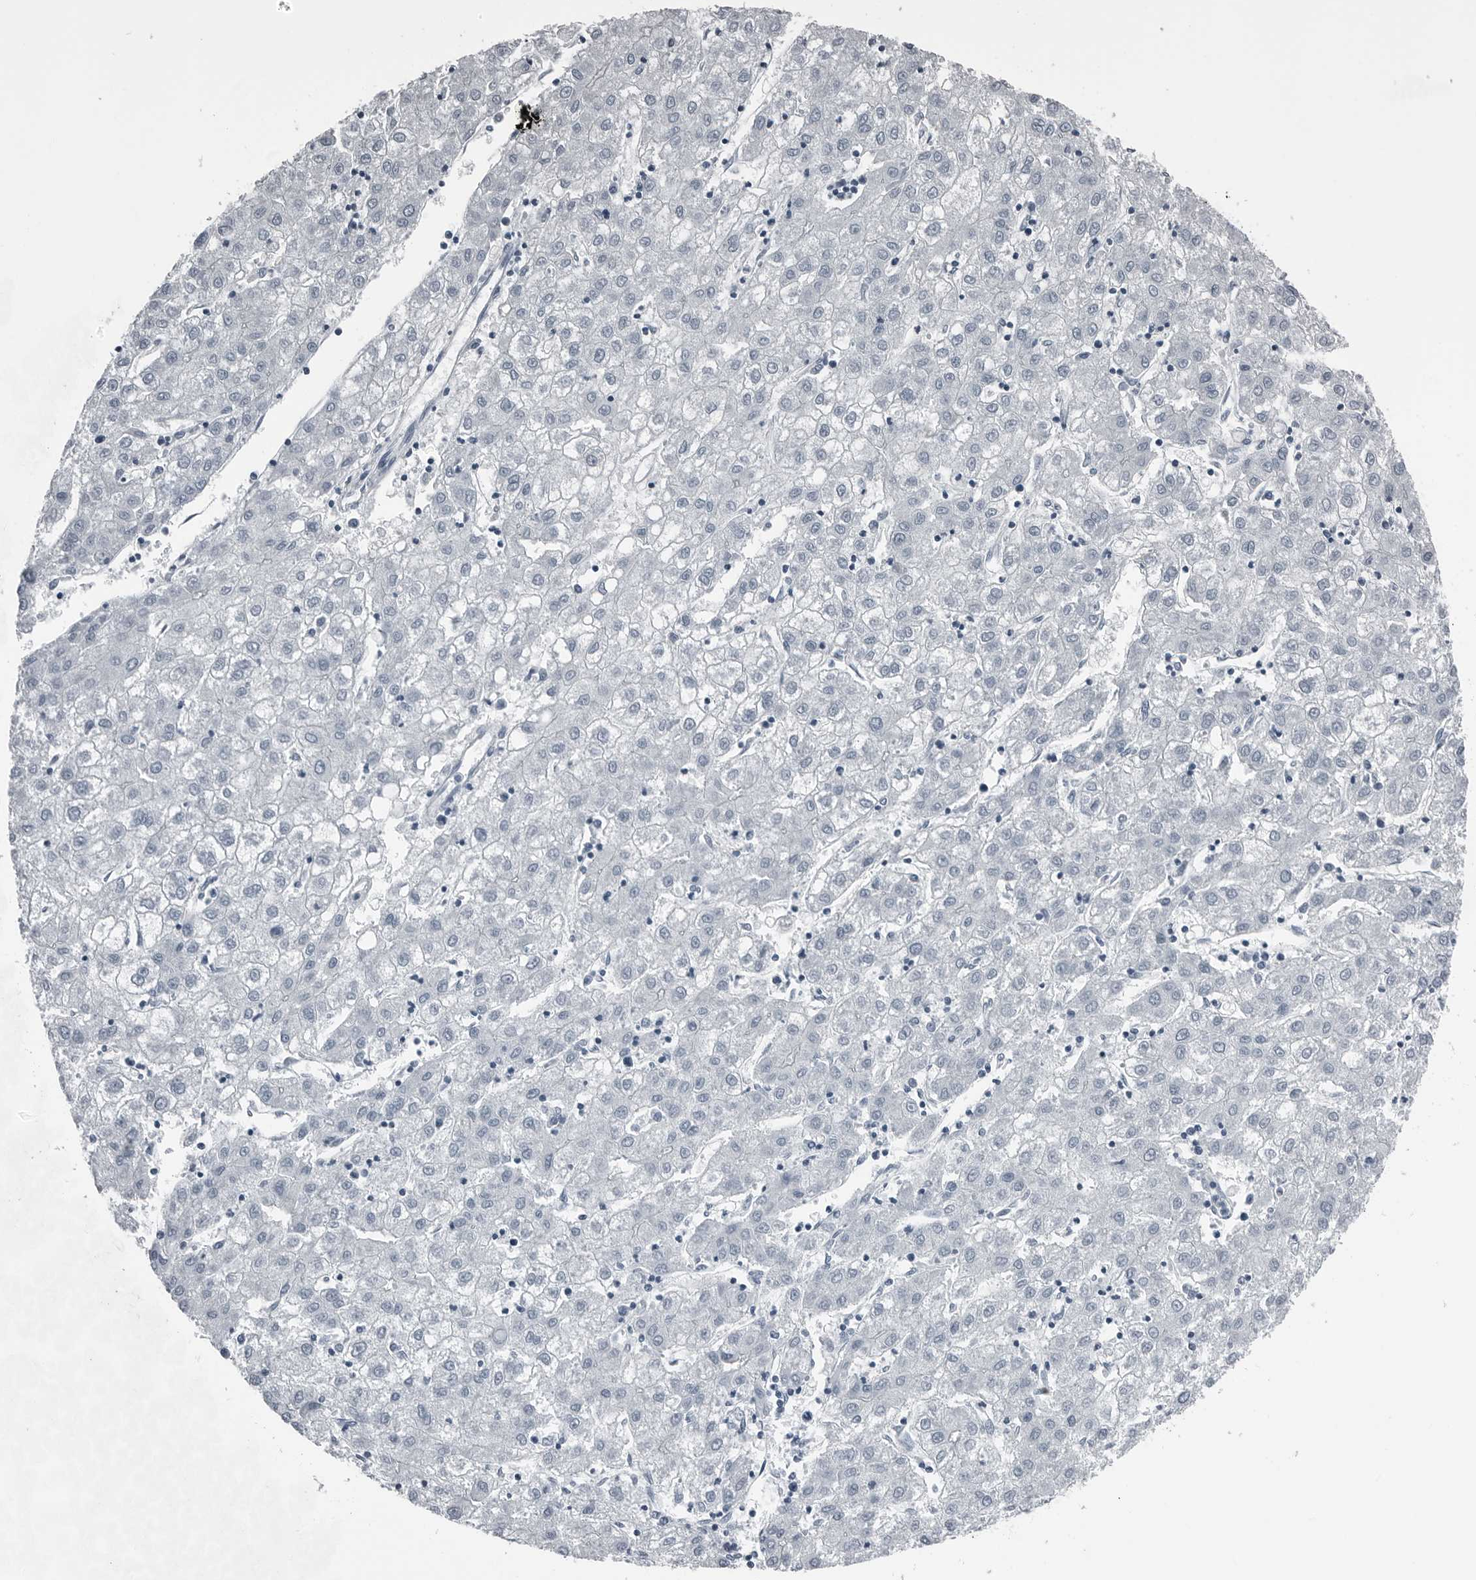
{"staining": {"intensity": "negative", "quantity": "none", "location": "none"}, "tissue": "liver cancer", "cell_type": "Tumor cells", "image_type": "cancer", "snomed": [{"axis": "morphology", "description": "Carcinoma, Hepatocellular, NOS"}, {"axis": "topography", "description": "Liver"}], "caption": "This micrograph is of liver cancer stained with immunohistochemistry (IHC) to label a protein in brown with the nuclei are counter-stained blue. There is no expression in tumor cells. (Stains: DAB (3,3'-diaminobenzidine) immunohistochemistry (IHC) with hematoxylin counter stain, Microscopy: brightfield microscopy at high magnification).", "gene": "SPINK1", "patient": {"sex": "male", "age": 72}}